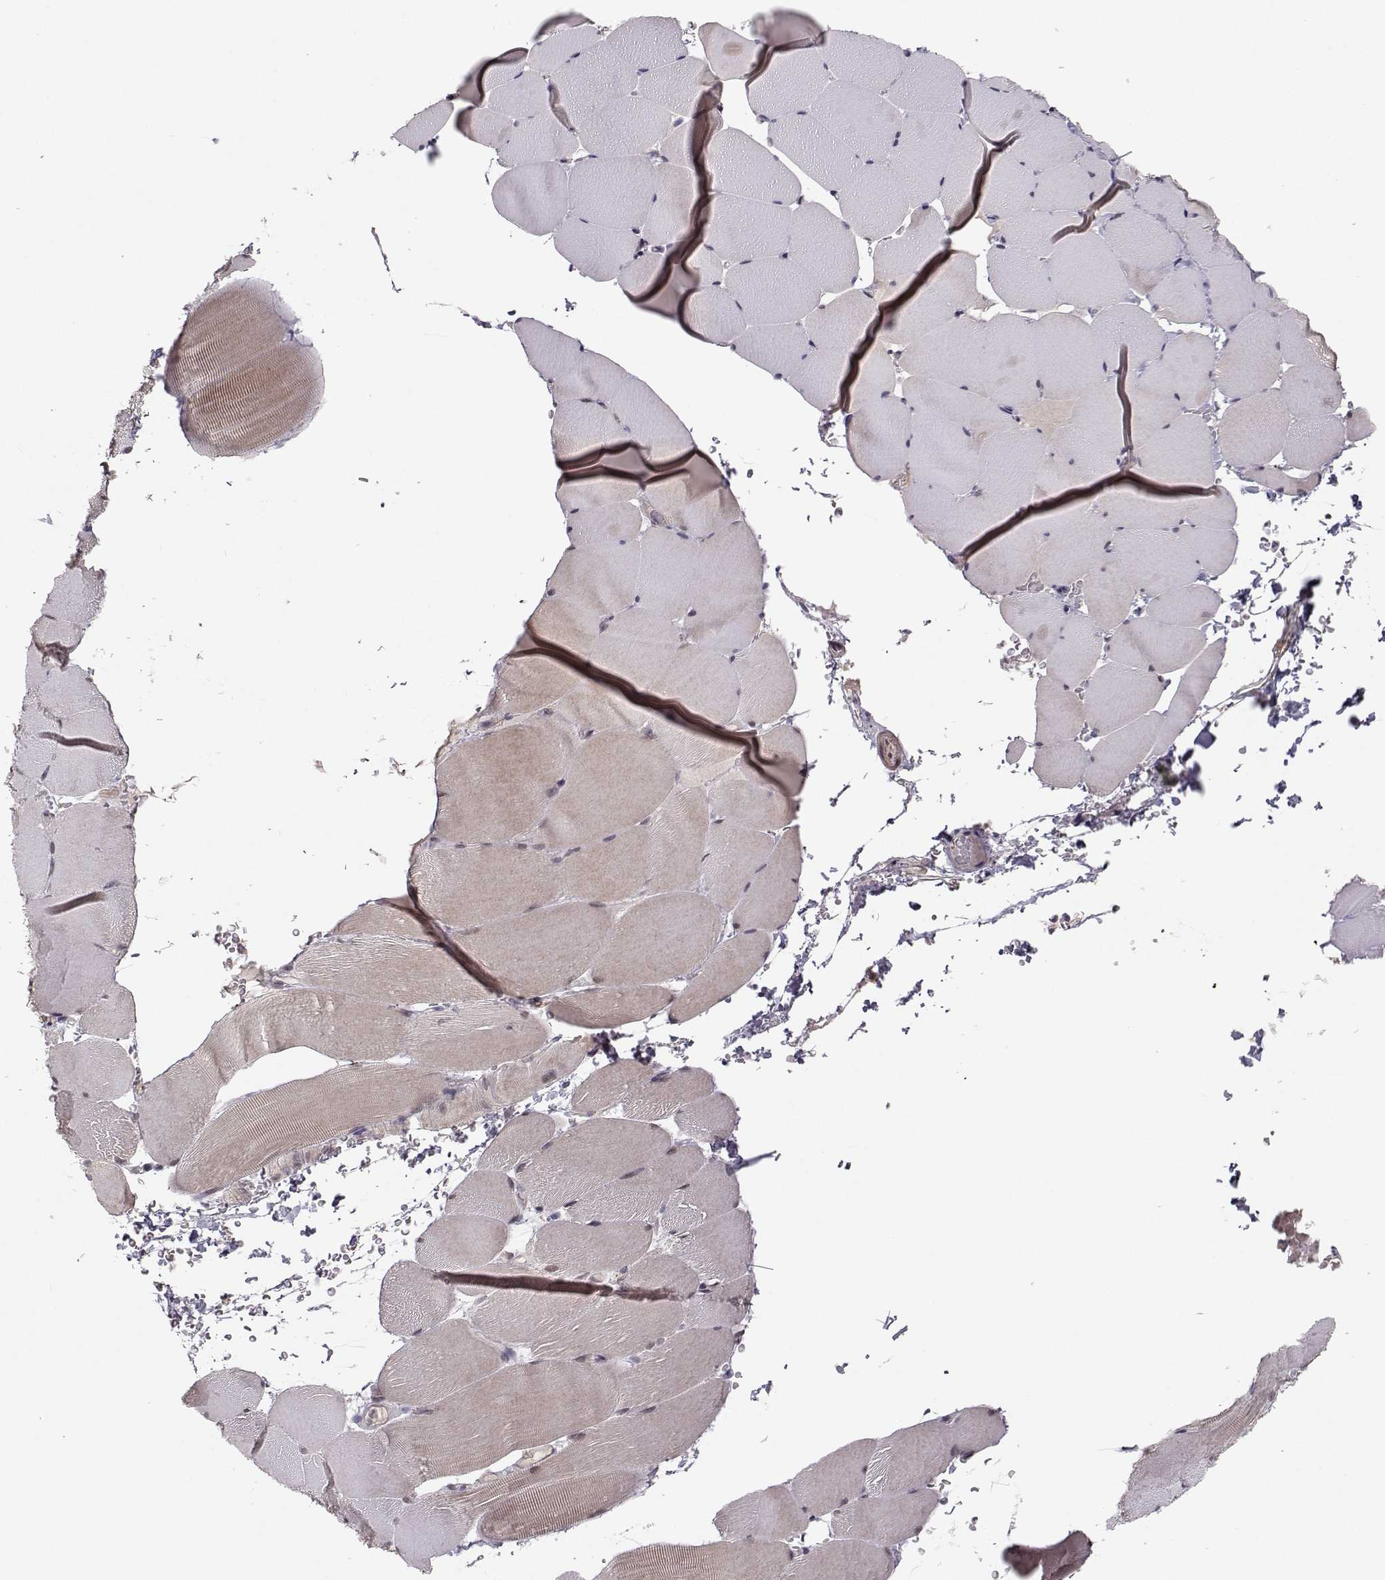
{"staining": {"intensity": "weak", "quantity": "<25%", "location": "cytoplasmic/membranous"}, "tissue": "skeletal muscle", "cell_type": "Myocytes", "image_type": "normal", "snomed": [{"axis": "morphology", "description": "Normal tissue, NOS"}, {"axis": "topography", "description": "Skeletal muscle"}], "caption": "IHC histopathology image of unremarkable skeletal muscle stained for a protein (brown), which demonstrates no staining in myocytes. (Immunohistochemistry (ihc), brightfield microscopy, high magnification).", "gene": "PLEKHG3", "patient": {"sex": "female", "age": 37}}